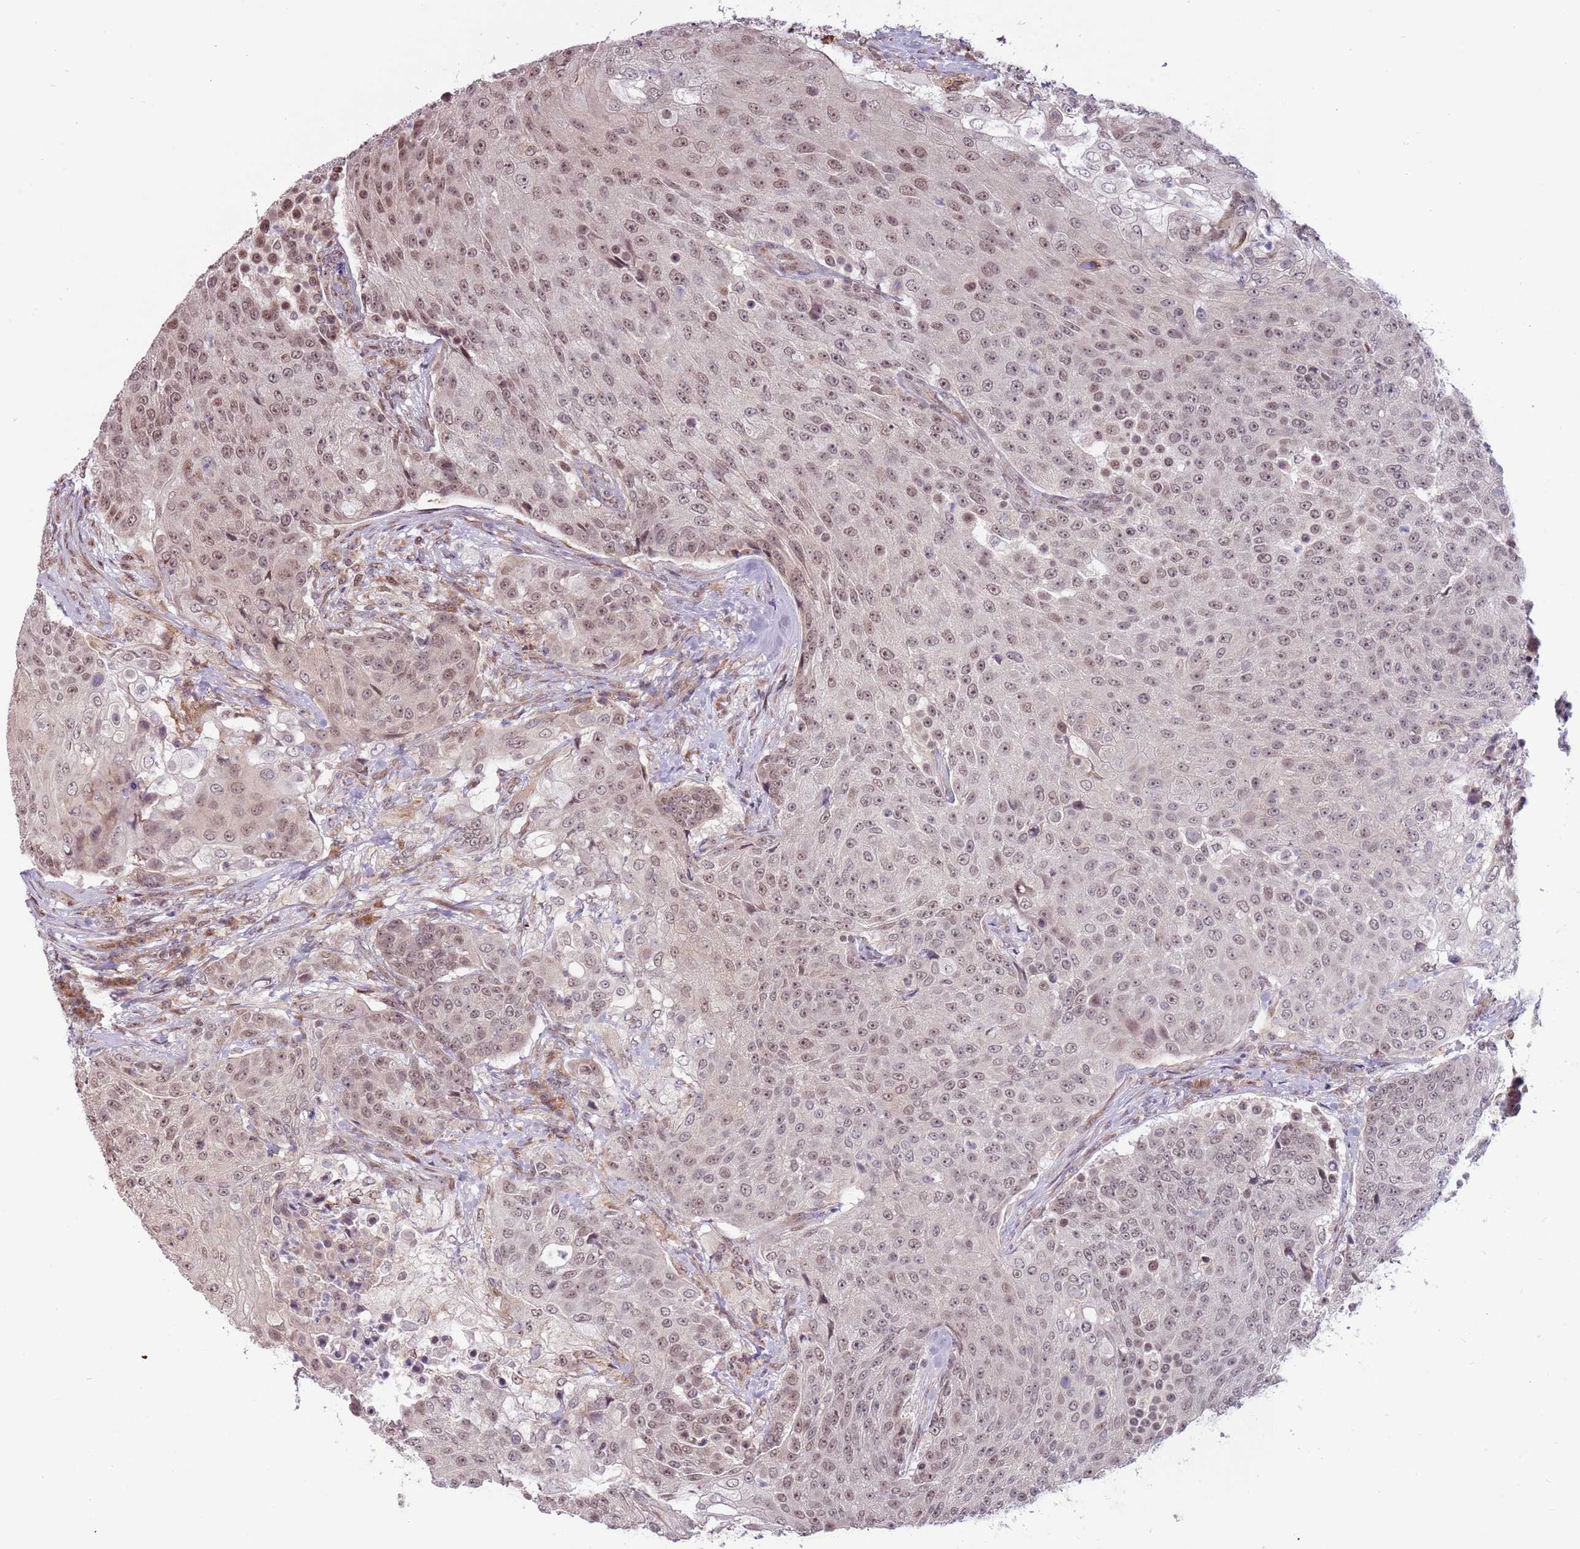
{"staining": {"intensity": "weak", "quantity": ">75%", "location": "nuclear"}, "tissue": "urothelial cancer", "cell_type": "Tumor cells", "image_type": "cancer", "snomed": [{"axis": "morphology", "description": "Urothelial carcinoma, High grade"}, {"axis": "topography", "description": "Urinary bladder"}], "caption": "Protein staining demonstrates weak nuclear expression in about >75% of tumor cells in urothelial carcinoma (high-grade). The staining was performed using DAB (3,3'-diaminobenzidine), with brown indicating positive protein expression. Nuclei are stained blue with hematoxylin.", "gene": "BARD1", "patient": {"sex": "female", "age": 63}}